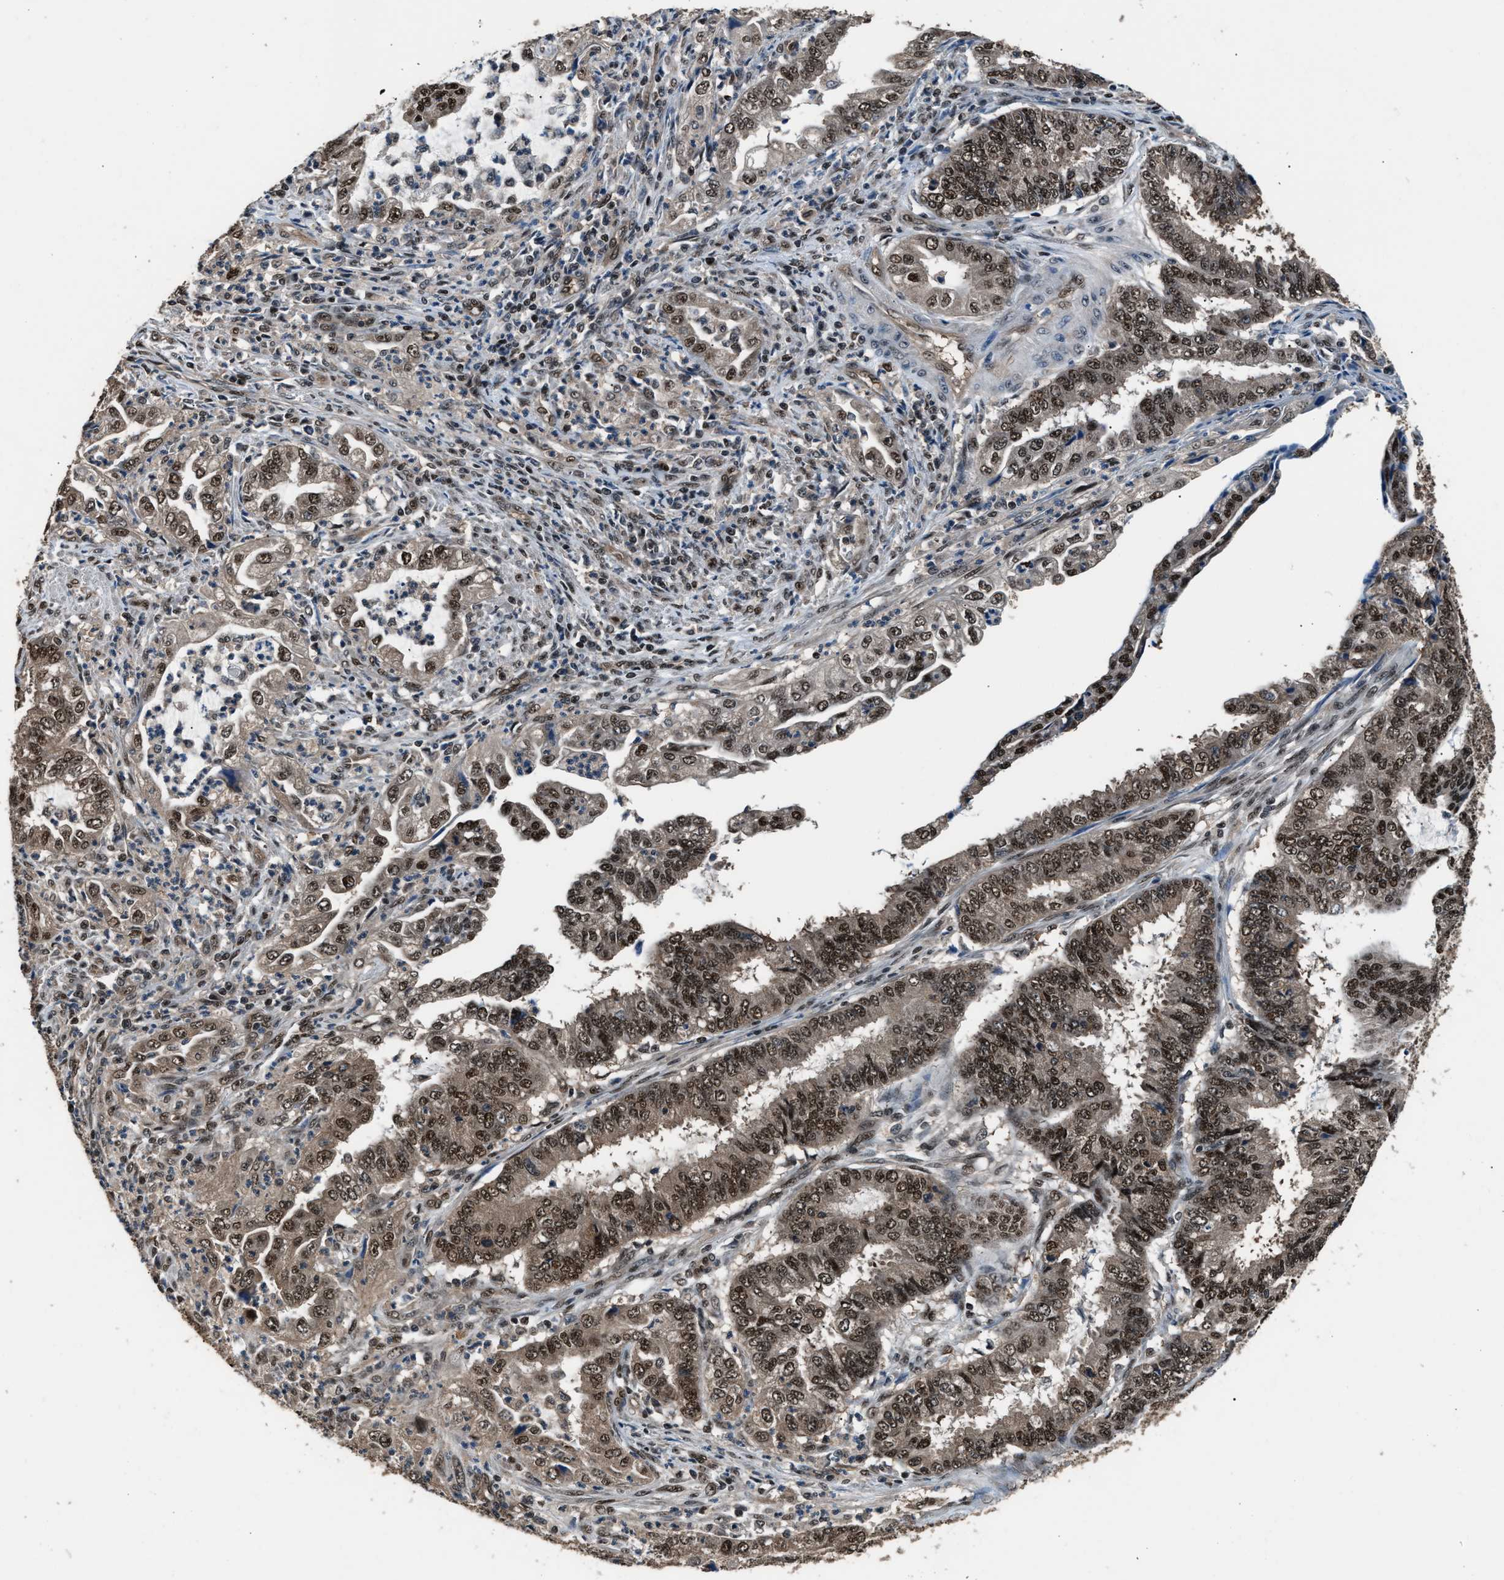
{"staining": {"intensity": "moderate", "quantity": ">75%", "location": "cytoplasmic/membranous,nuclear"}, "tissue": "endometrial cancer", "cell_type": "Tumor cells", "image_type": "cancer", "snomed": [{"axis": "morphology", "description": "Adenocarcinoma, NOS"}, {"axis": "topography", "description": "Endometrium"}], "caption": "Endometrial adenocarcinoma was stained to show a protein in brown. There is medium levels of moderate cytoplasmic/membranous and nuclear expression in approximately >75% of tumor cells. The staining was performed using DAB (3,3'-diaminobenzidine) to visualize the protein expression in brown, while the nuclei were stained in blue with hematoxylin (Magnification: 20x).", "gene": "DFFA", "patient": {"sex": "female", "age": 51}}